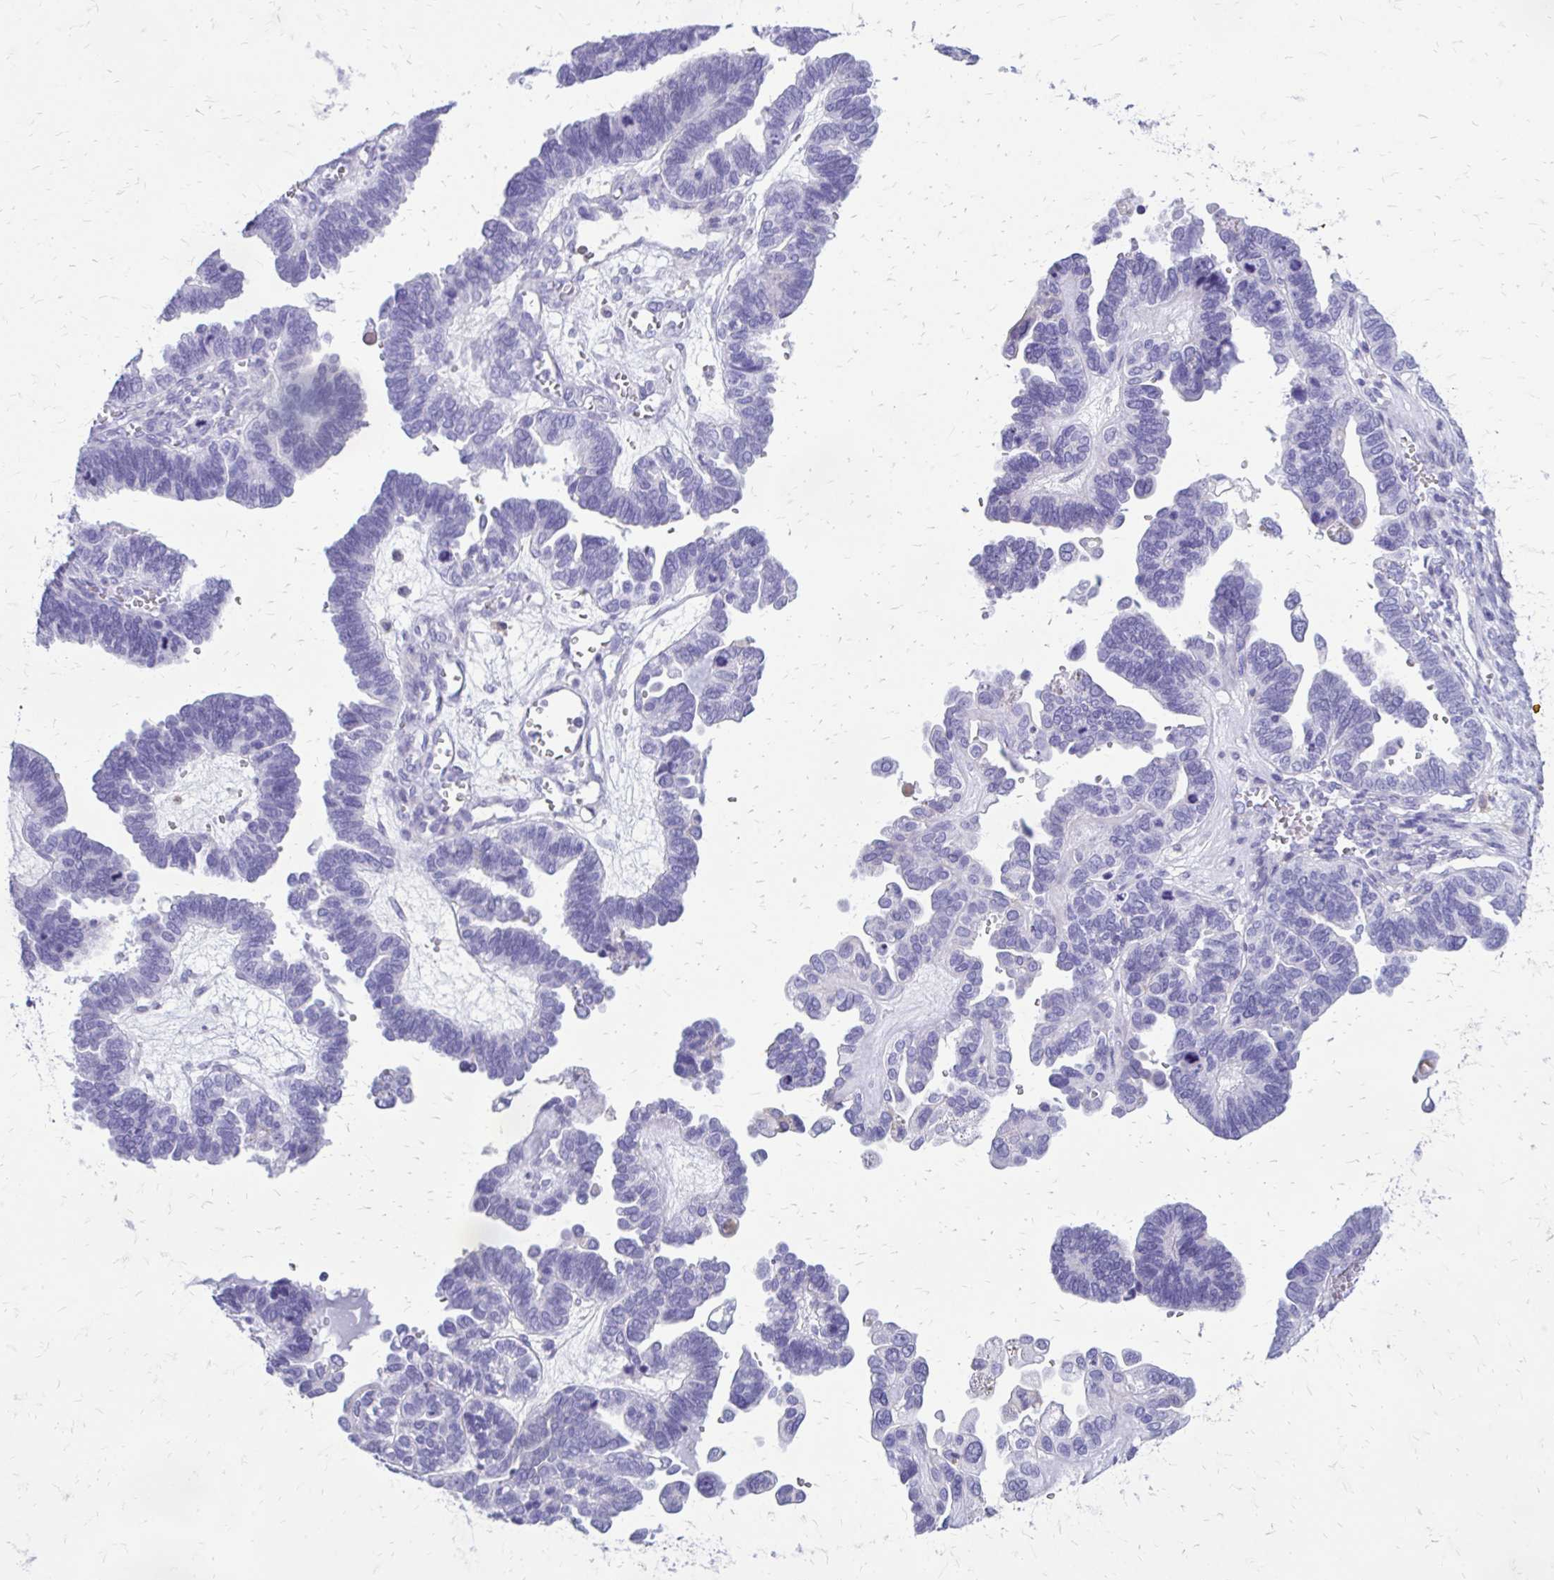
{"staining": {"intensity": "negative", "quantity": "none", "location": "none"}, "tissue": "ovarian cancer", "cell_type": "Tumor cells", "image_type": "cancer", "snomed": [{"axis": "morphology", "description": "Cystadenocarcinoma, serous, NOS"}, {"axis": "topography", "description": "Ovary"}], "caption": "IHC of ovarian serous cystadenocarcinoma shows no staining in tumor cells.", "gene": "SIGLEC11", "patient": {"sex": "female", "age": 51}}